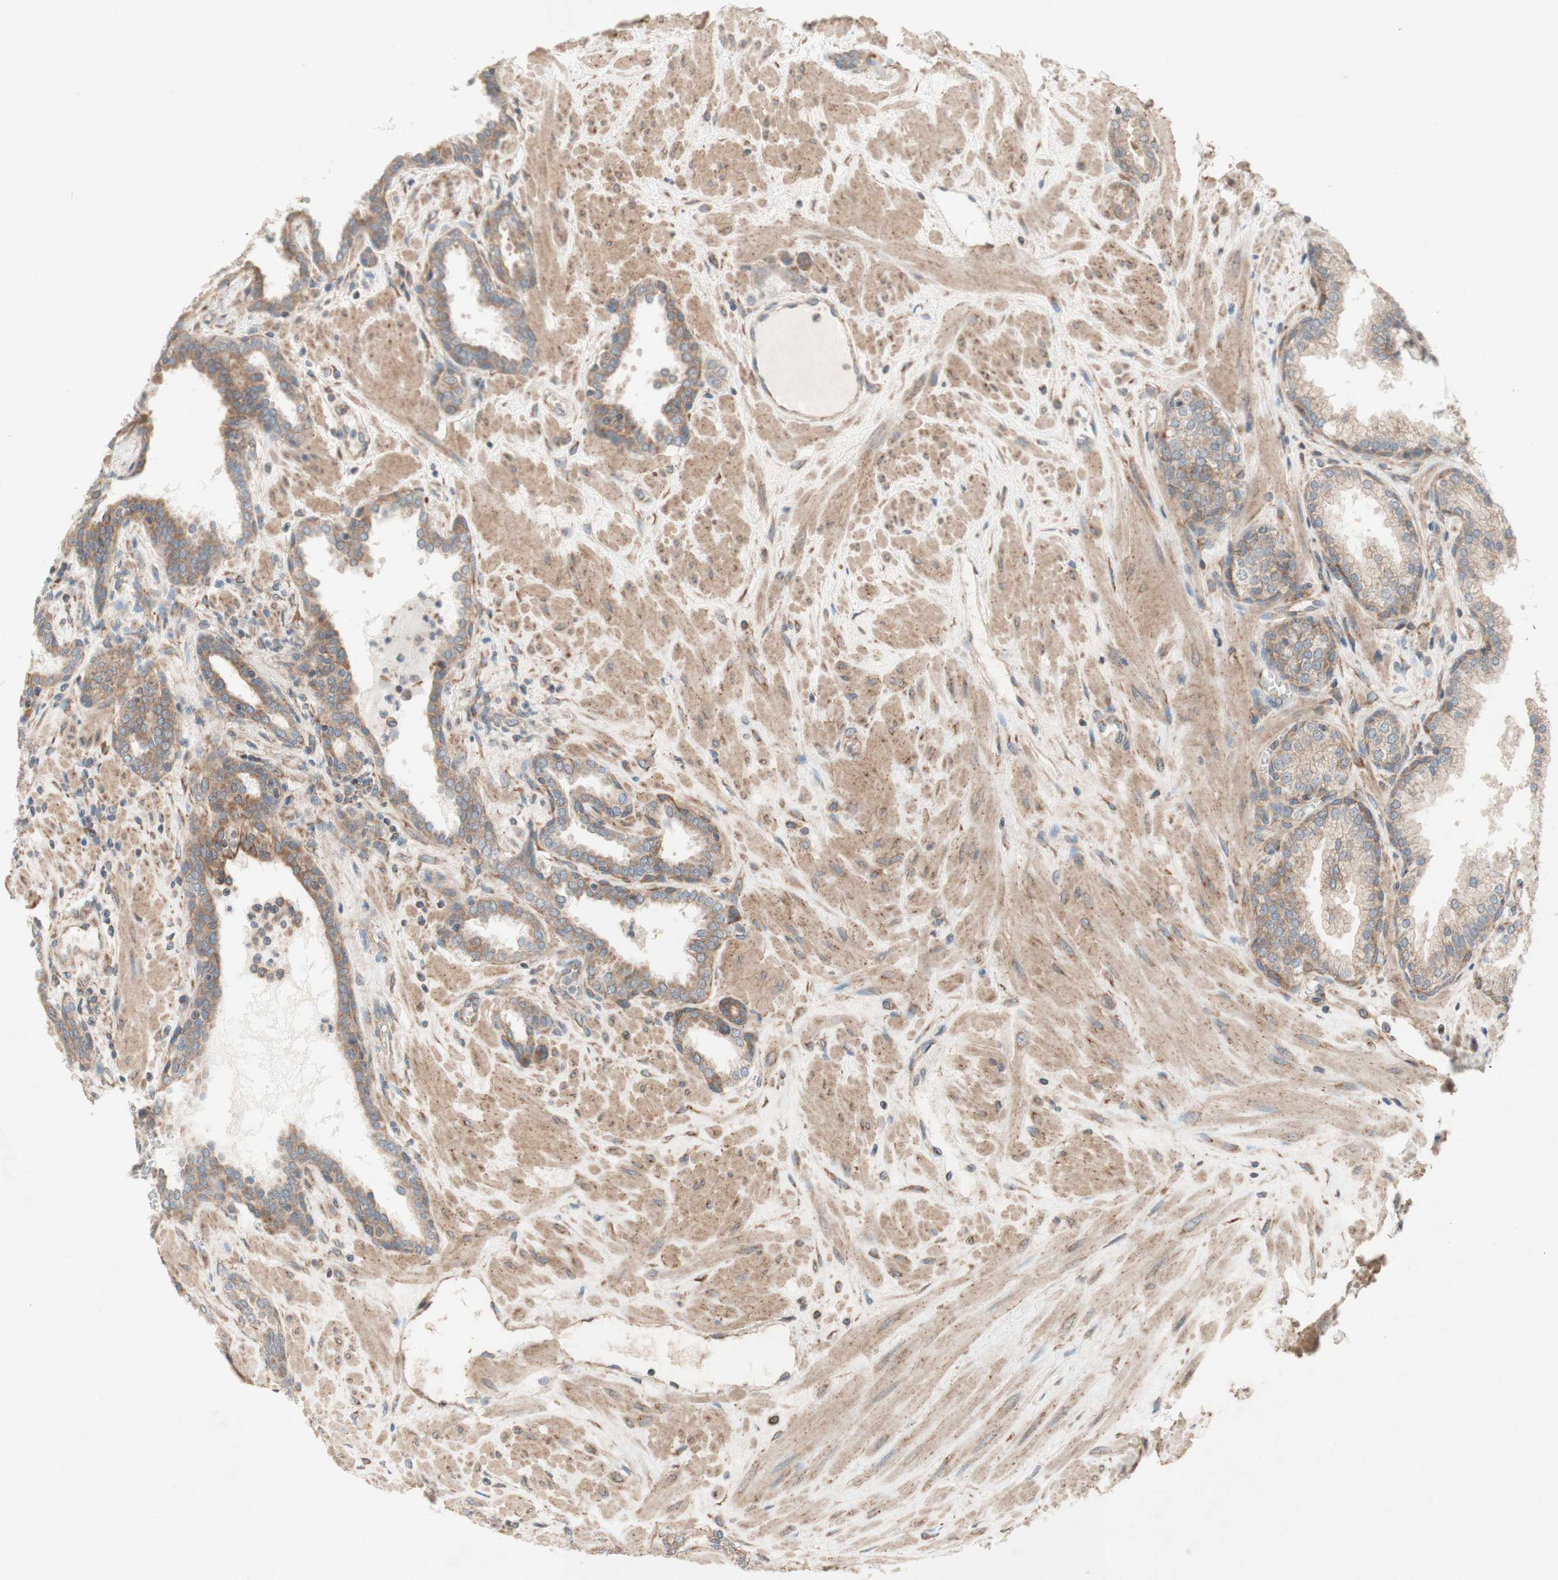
{"staining": {"intensity": "moderate", "quantity": ">75%", "location": "cytoplasmic/membranous"}, "tissue": "prostate", "cell_type": "Glandular cells", "image_type": "normal", "snomed": [{"axis": "morphology", "description": "Normal tissue, NOS"}, {"axis": "topography", "description": "Prostate"}], "caption": "The photomicrograph shows staining of normal prostate, revealing moderate cytoplasmic/membranous protein positivity (brown color) within glandular cells.", "gene": "SOCS2", "patient": {"sex": "male", "age": 51}}